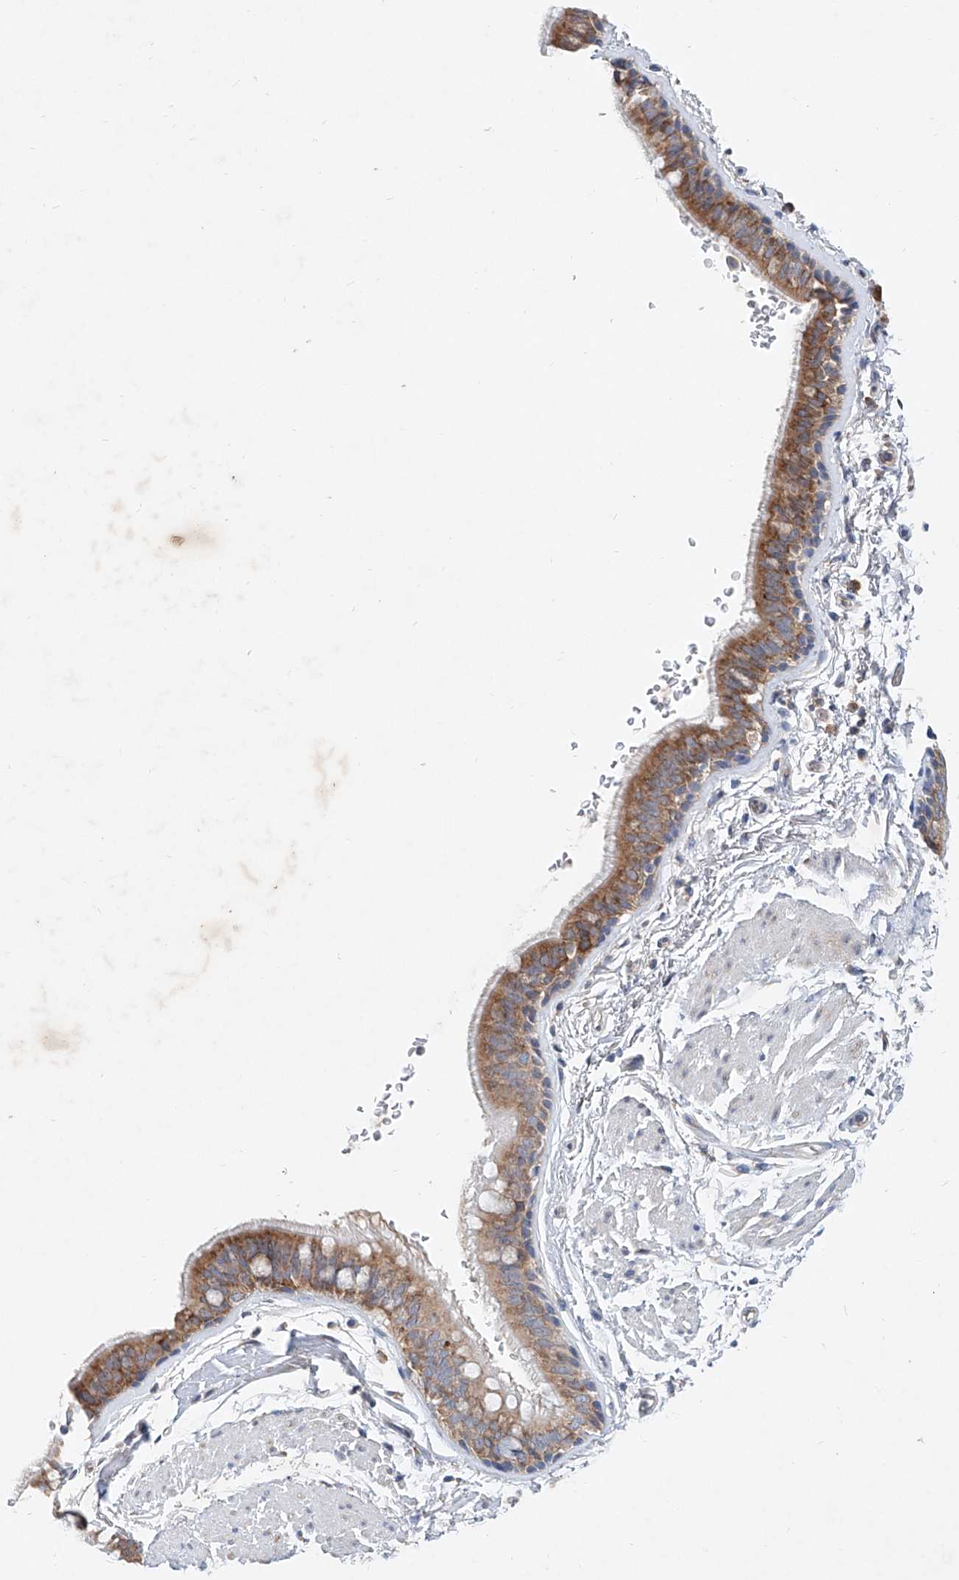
{"staining": {"intensity": "moderate", "quantity": ">75%", "location": "cytoplasmic/membranous"}, "tissue": "bronchus", "cell_type": "Respiratory epithelial cells", "image_type": "normal", "snomed": [{"axis": "morphology", "description": "Normal tissue, NOS"}, {"axis": "topography", "description": "Lymph node"}, {"axis": "topography", "description": "Bronchus"}], "caption": "High-magnification brightfield microscopy of normal bronchus stained with DAB (brown) and counterstained with hematoxylin (blue). respiratory epithelial cells exhibit moderate cytoplasmic/membranous expression is present in approximately>75% of cells.", "gene": "FASTK", "patient": {"sex": "female", "age": 70}}